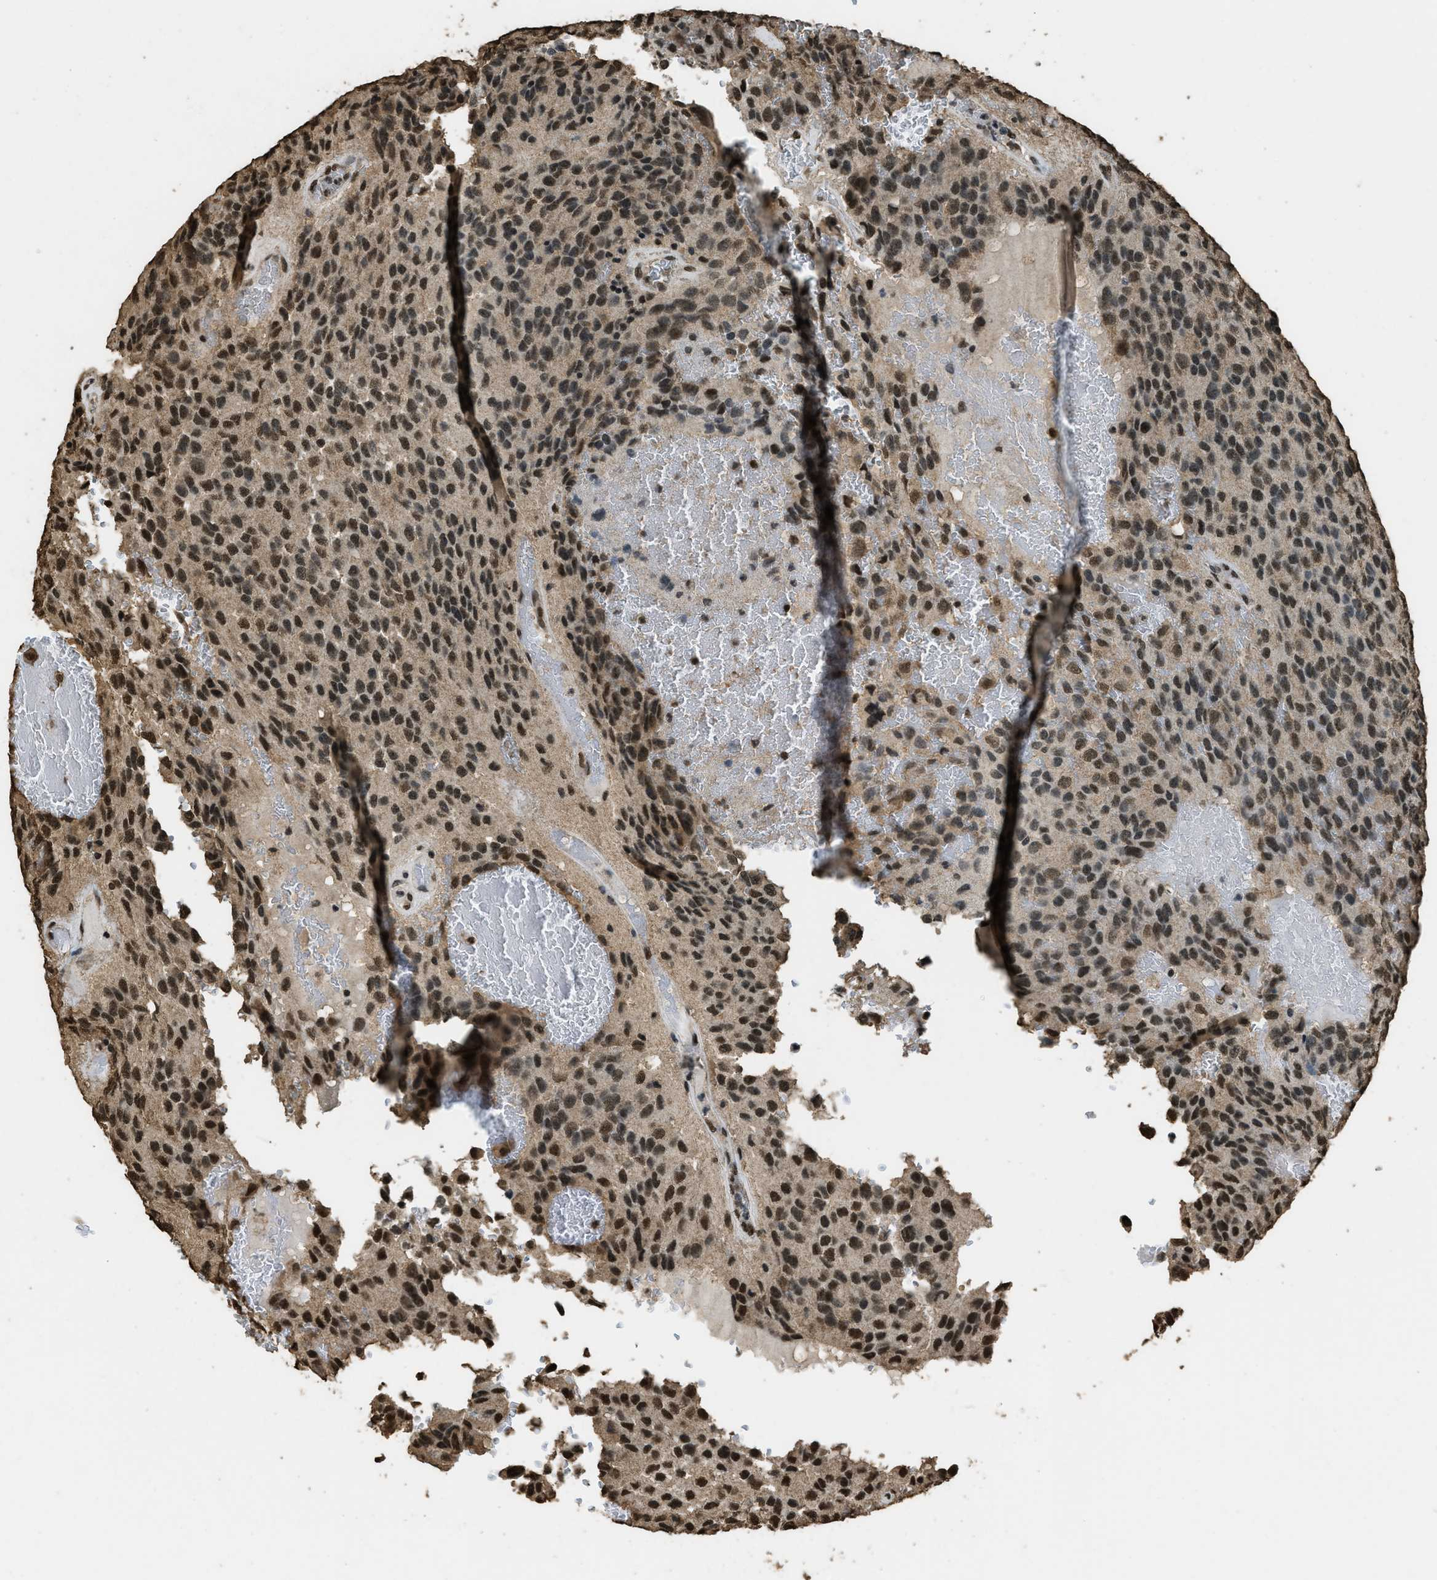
{"staining": {"intensity": "moderate", "quantity": ">75%", "location": "nuclear"}, "tissue": "glioma", "cell_type": "Tumor cells", "image_type": "cancer", "snomed": [{"axis": "morphology", "description": "Glioma, malignant, High grade"}, {"axis": "topography", "description": "Brain"}], "caption": "The photomicrograph displays immunohistochemical staining of glioma. There is moderate nuclear expression is seen in approximately >75% of tumor cells. (brown staining indicates protein expression, while blue staining denotes nuclei).", "gene": "MYB", "patient": {"sex": "male", "age": 32}}